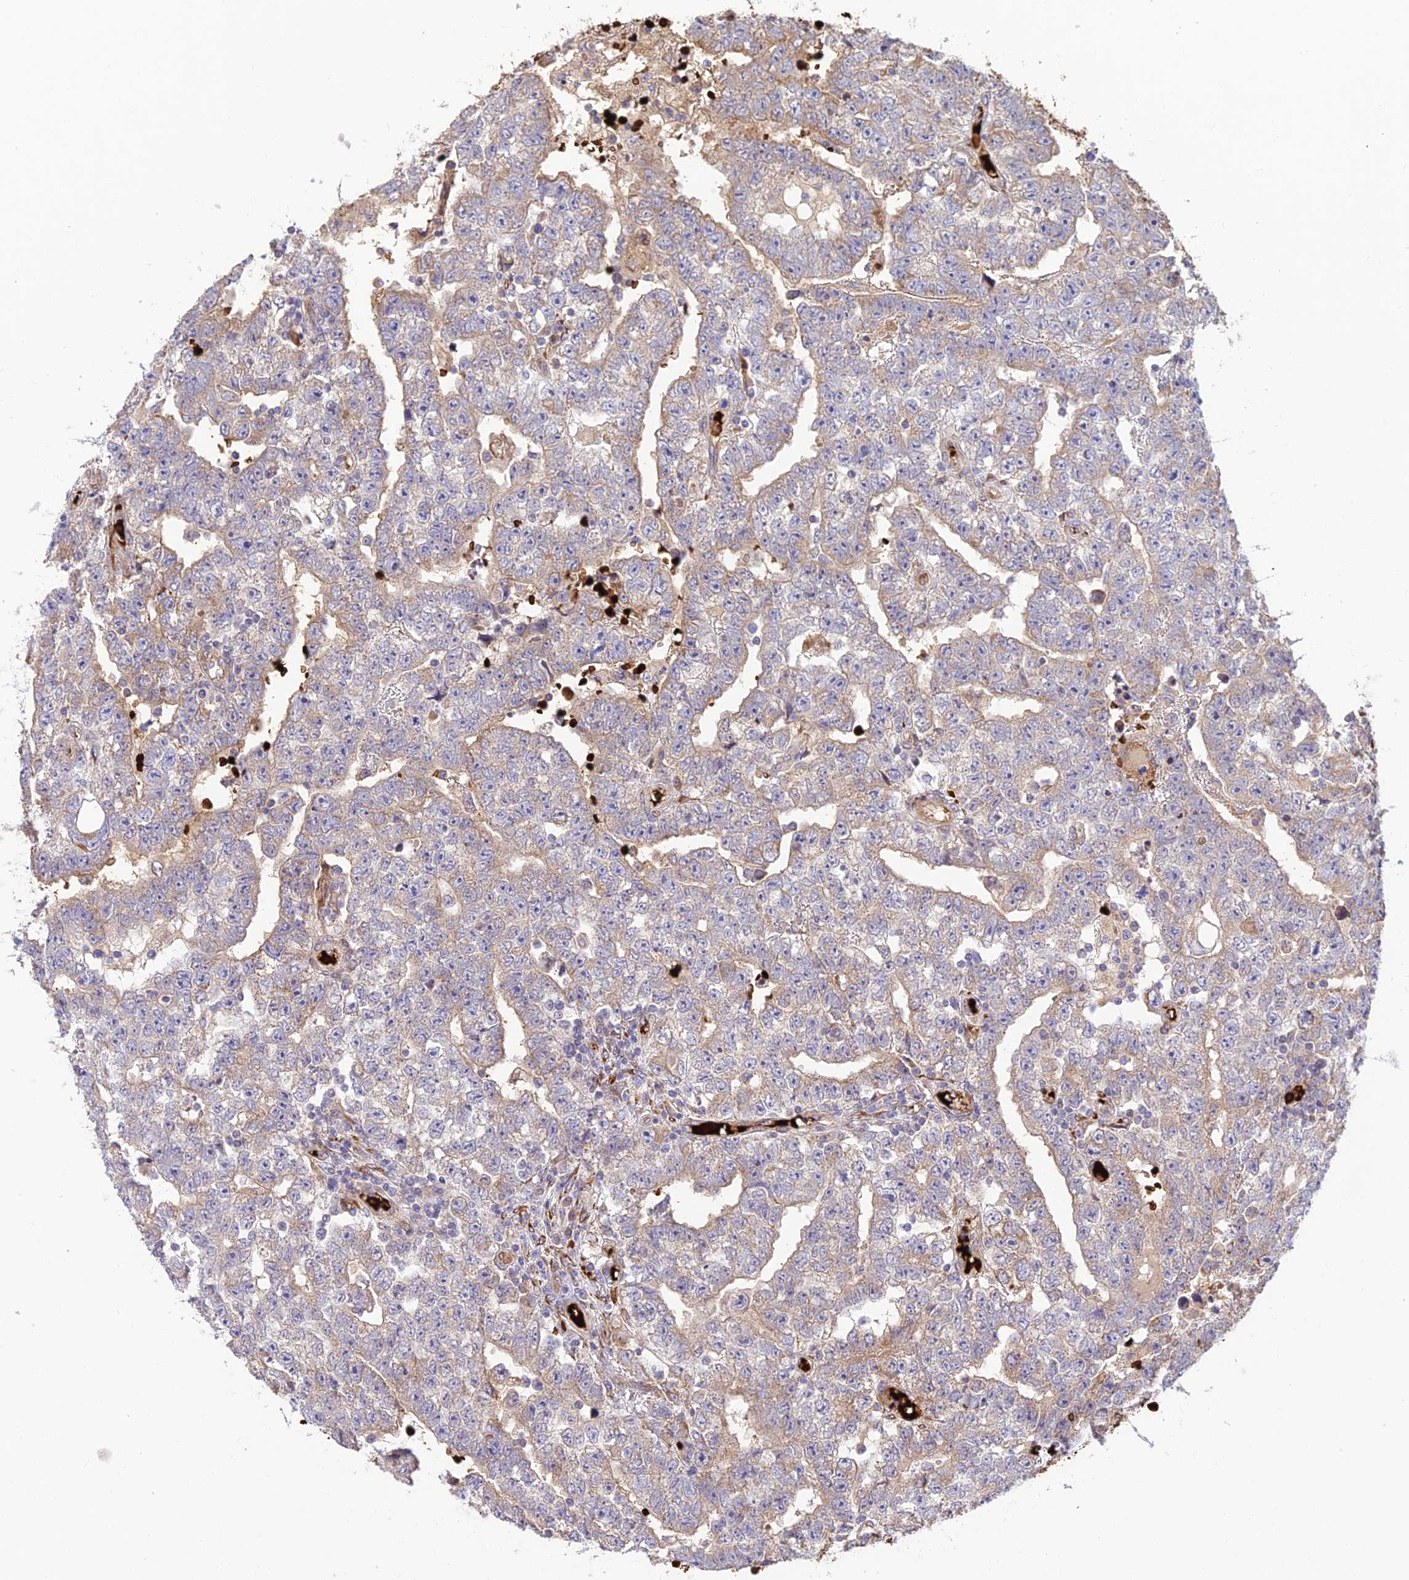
{"staining": {"intensity": "moderate", "quantity": "<25%", "location": "cytoplasmic/membranous"}, "tissue": "testis cancer", "cell_type": "Tumor cells", "image_type": "cancer", "snomed": [{"axis": "morphology", "description": "Carcinoma, Embryonal, NOS"}, {"axis": "topography", "description": "Testis"}], "caption": "Testis embryonal carcinoma was stained to show a protein in brown. There is low levels of moderate cytoplasmic/membranous positivity in about <25% of tumor cells.", "gene": "UFSP2", "patient": {"sex": "male", "age": 25}}